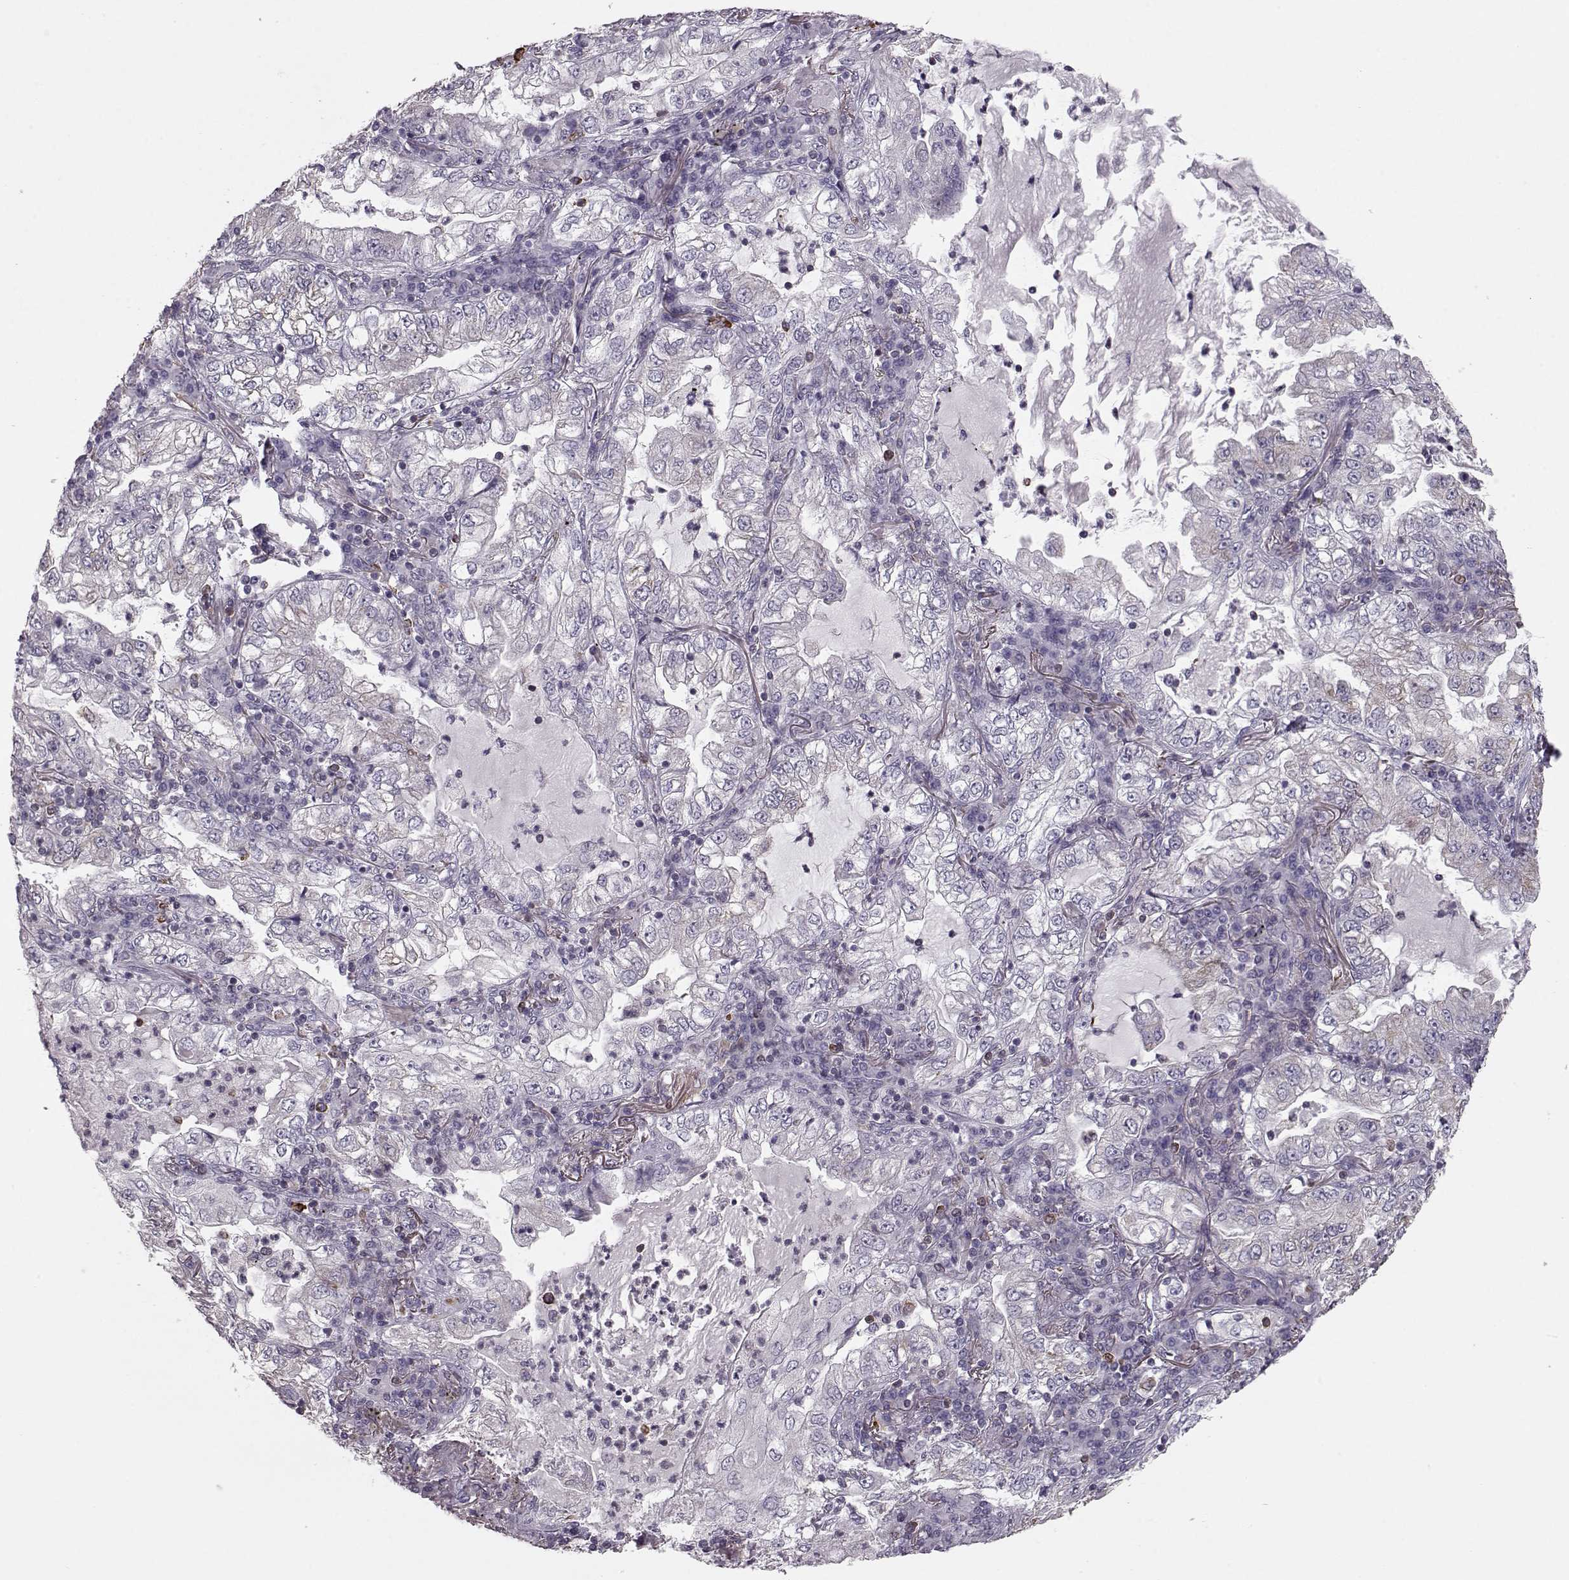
{"staining": {"intensity": "negative", "quantity": "none", "location": "none"}, "tissue": "lung cancer", "cell_type": "Tumor cells", "image_type": "cancer", "snomed": [{"axis": "morphology", "description": "Adenocarcinoma, NOS"}, {"axis": "topography", "description": "Lung"}], "caption": "Immunohistochemistry micrograph of neoplastic tissue: human lung cancer stained with DAB demonstrates no significant protein staining in tumor cells.", "gene": "ELOVL5", "patient": {"sex": "female", "age": 73}}